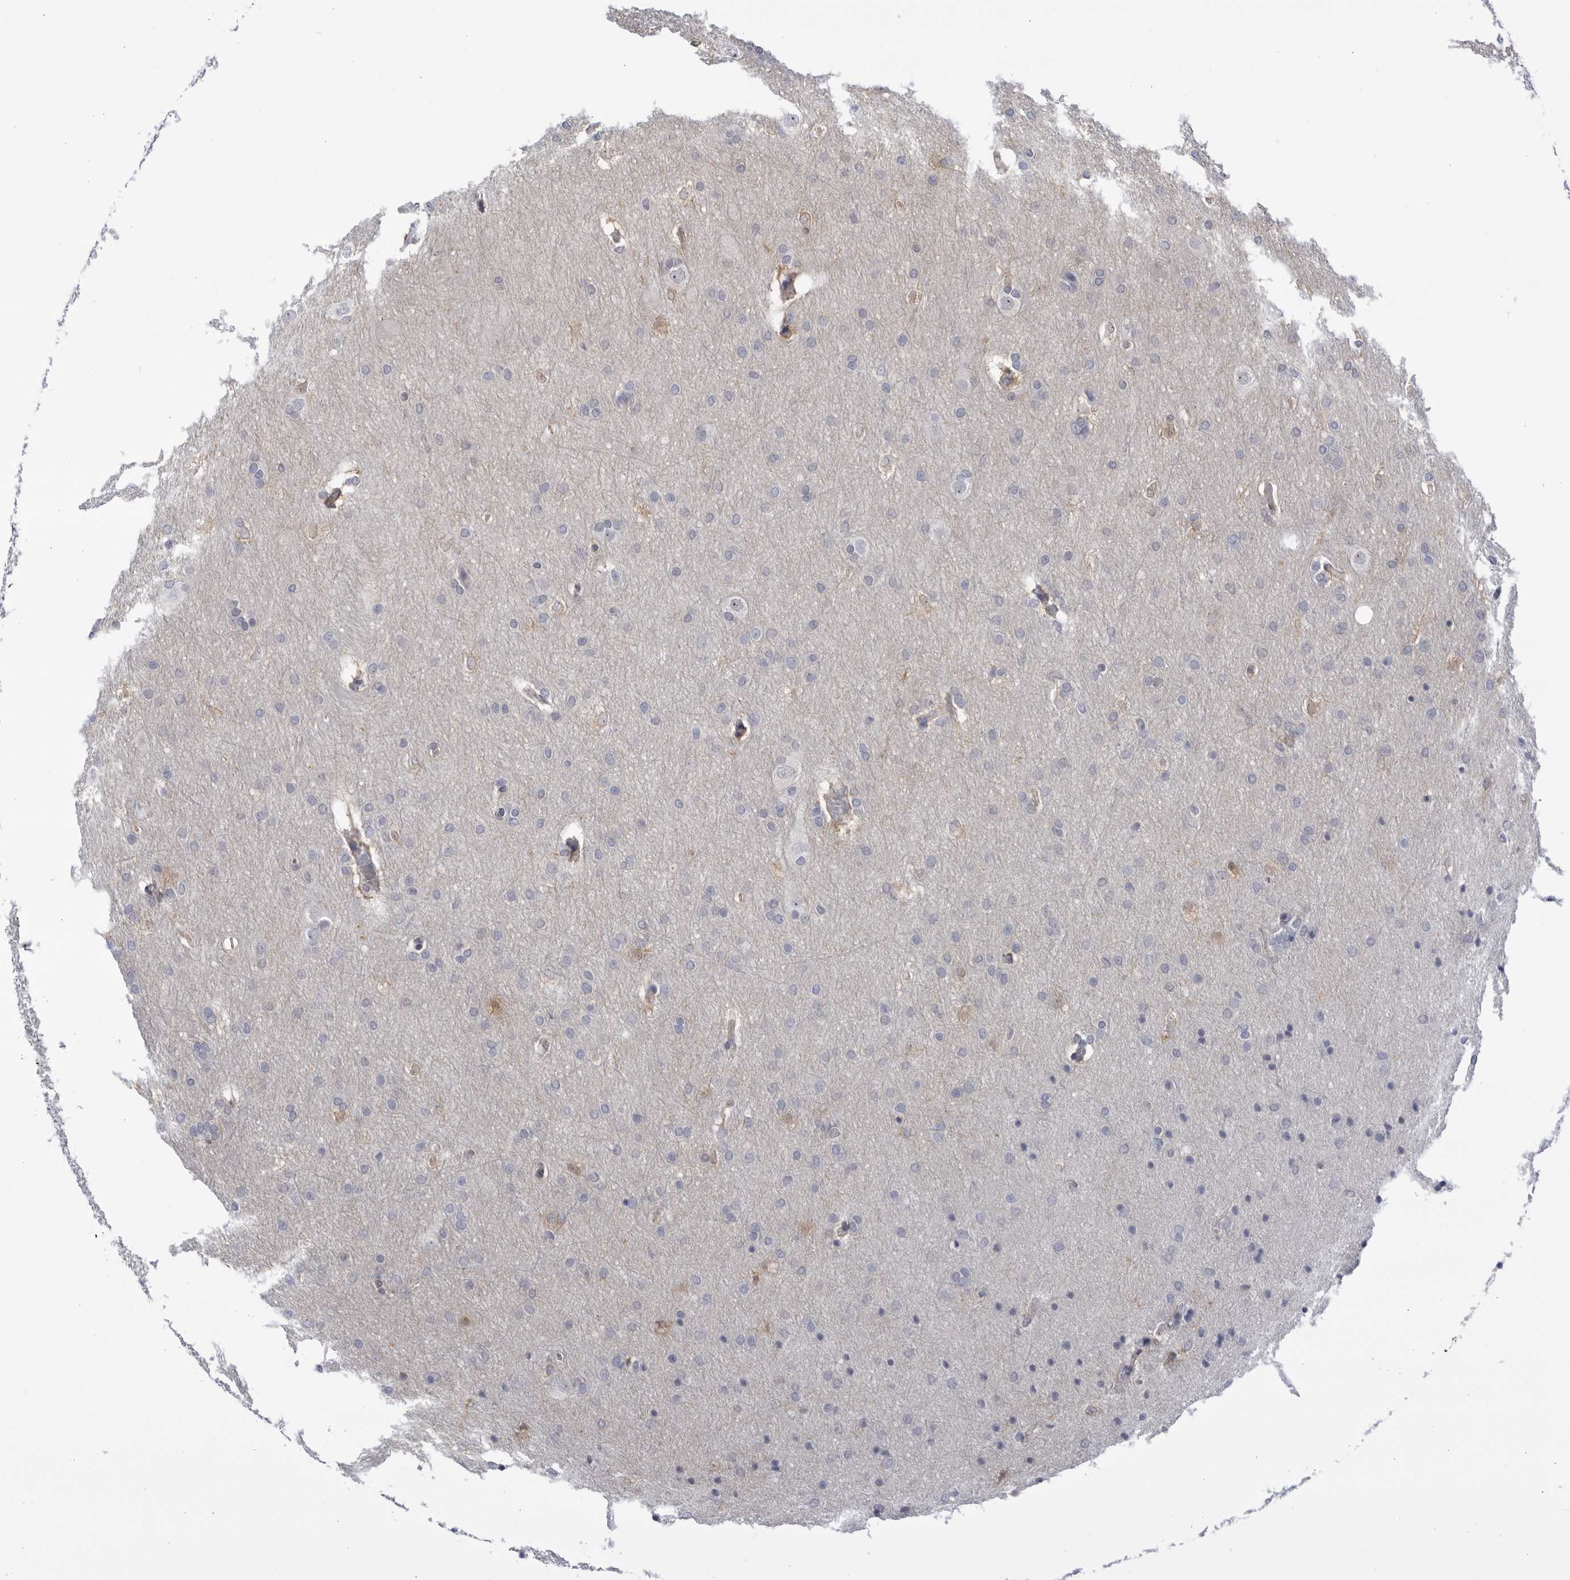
{"staining": {"intensity": "negative", "quantity": "none", "location": "none"}, "tissue": "glioma", "cell_type": "Tumor cells", "image_type": "cancer", "snomed": [{"axis": "morphology", "description": "Glioma, malignant, Low grade"}, {"axis": "topography", "description": "Brain"}], "caption": "Tumor cells show no significant protein expression in low-grade glioma (malignant).", "gene": "CCDC181", "patient": {"sex": "female", "age": 37}}